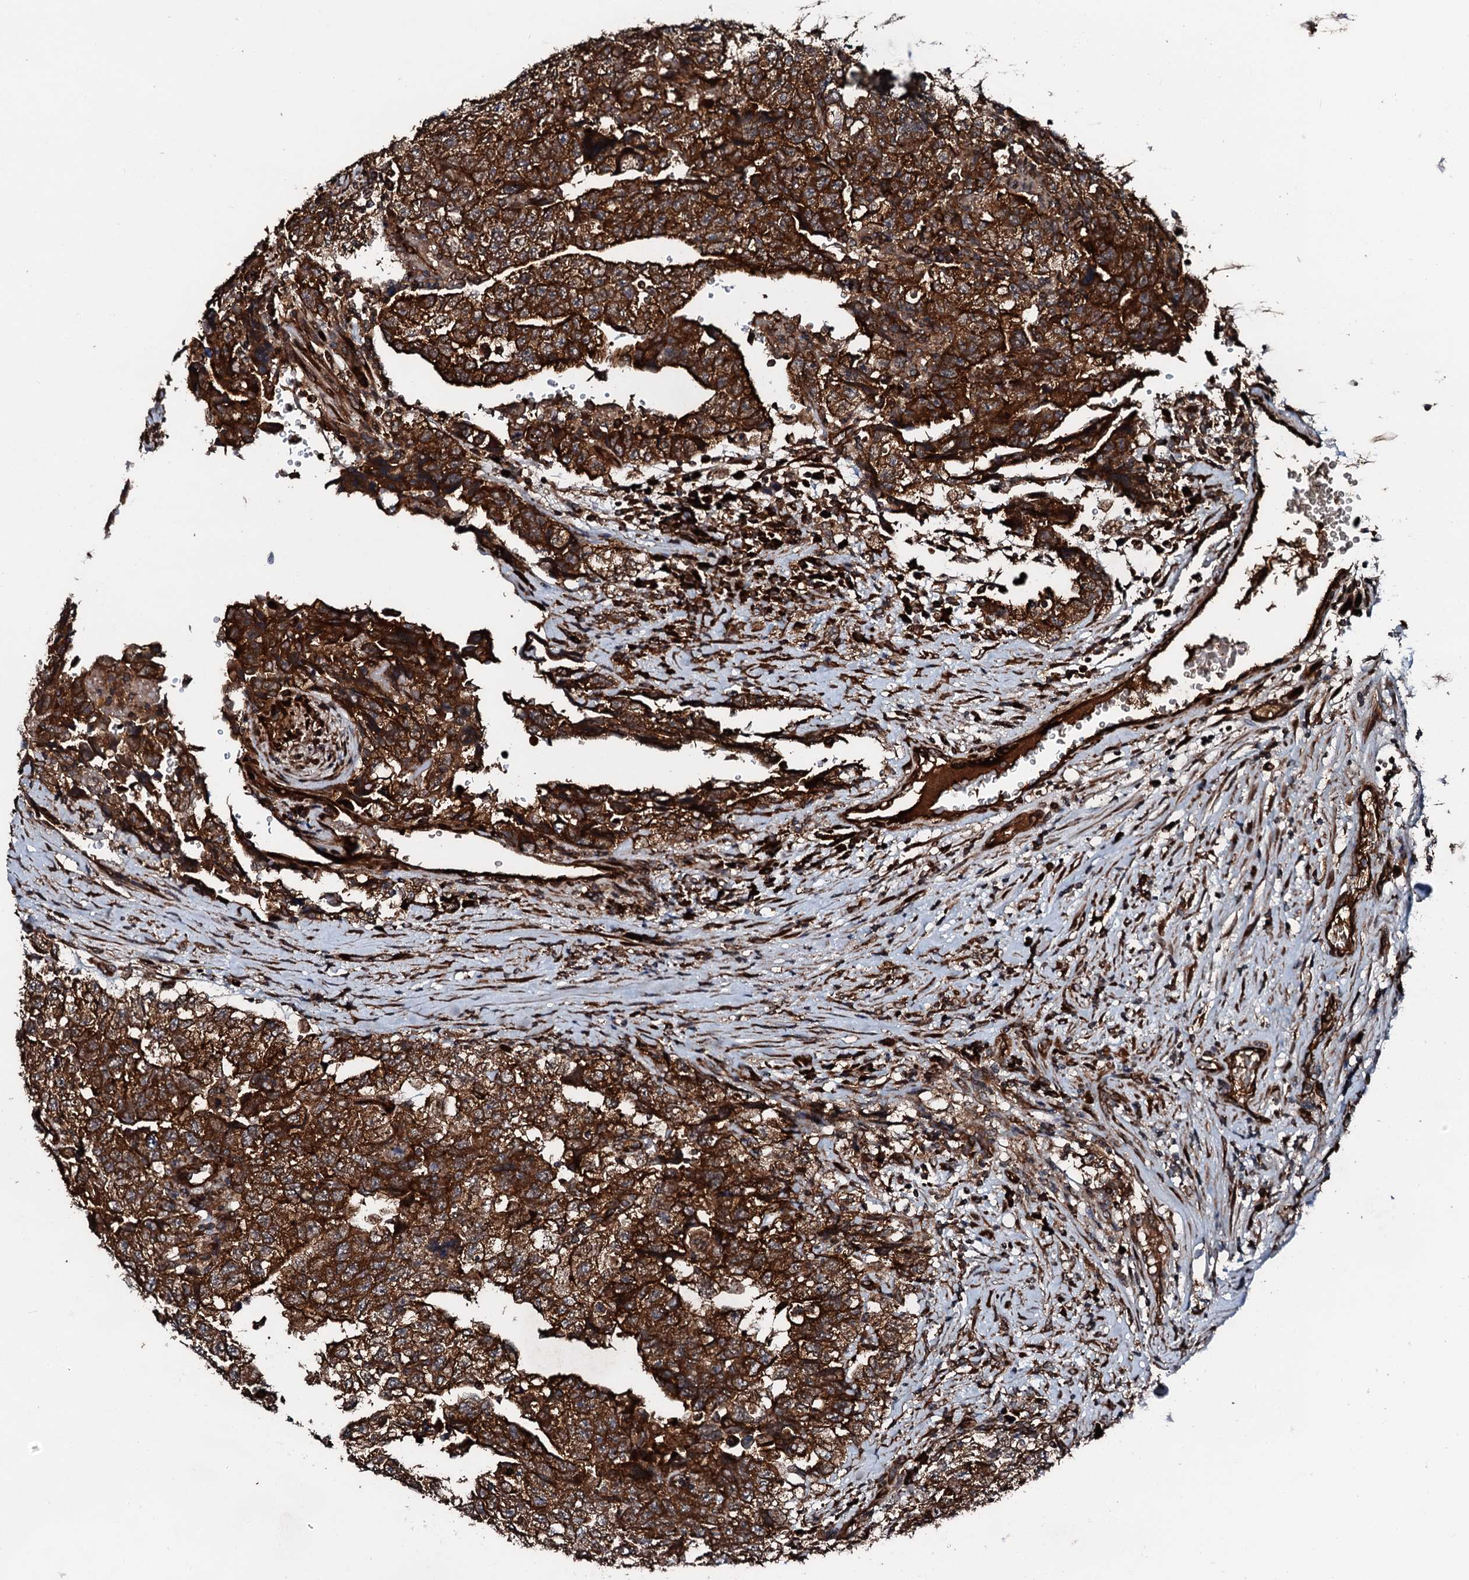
{"staining": {"intensity": "strong", "quantity": ">75%", "location": "cytoplasmic/membranous"}, "tissue": "testis cancer", "cell_type": "Tumor cells", "image_type": "cancer", "snomed": [{"axis": "morphology", "description": "Carcinoma, Embryonal, NOS"}, {"axis": "topography", "description": "Testis"}], "caption": "Human testis embryonal carcinoma stained for a protein (brown) exhibits strong cytoplasmic/membranous positive expression in about >75% of tumor cells.", "gene": "FLYWCH1", "patient": {"sex": "male", "age": 36}}